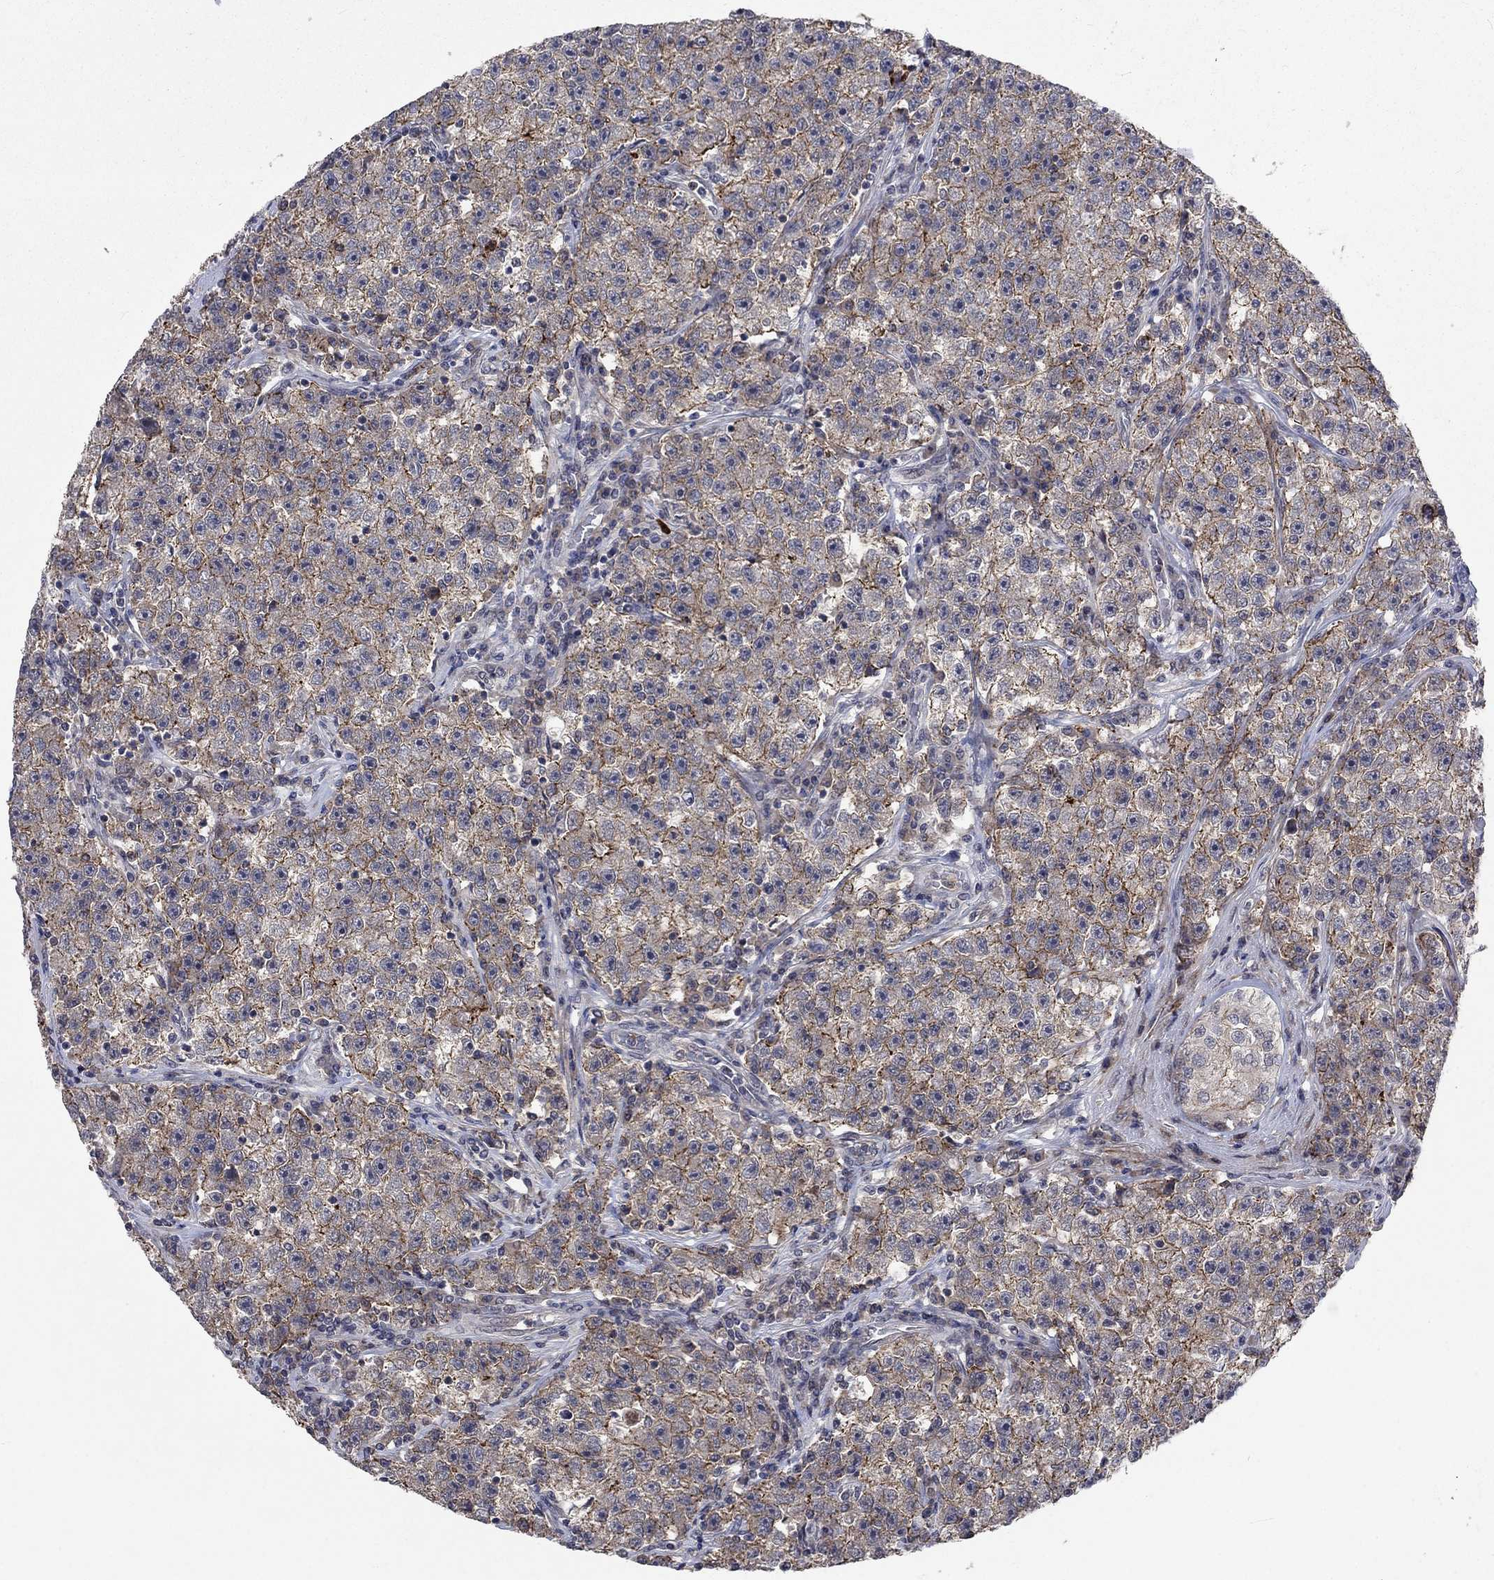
{"staining": {"intensity": "moderate", "quantity": ">75%", "location": "cytoplasmic/membranous"}, "tissue": "testis cancer", "cell_type": "Tumor cells", "image_type": "cancer", "snomed": [{"axis": "morphology", "description": "Seminoma, NOS"}, {"axis": "topography", "description": "Testis"}], "caption": "Approximately >75% of tumor cells in human testis seminoma demonstrate moderate cytoplasmic/membranous protein positivity as visualized by brown immunohistochemical staining.", "gene": "PPP1R9A", "patient": {"sex": "male", "age": 22}}